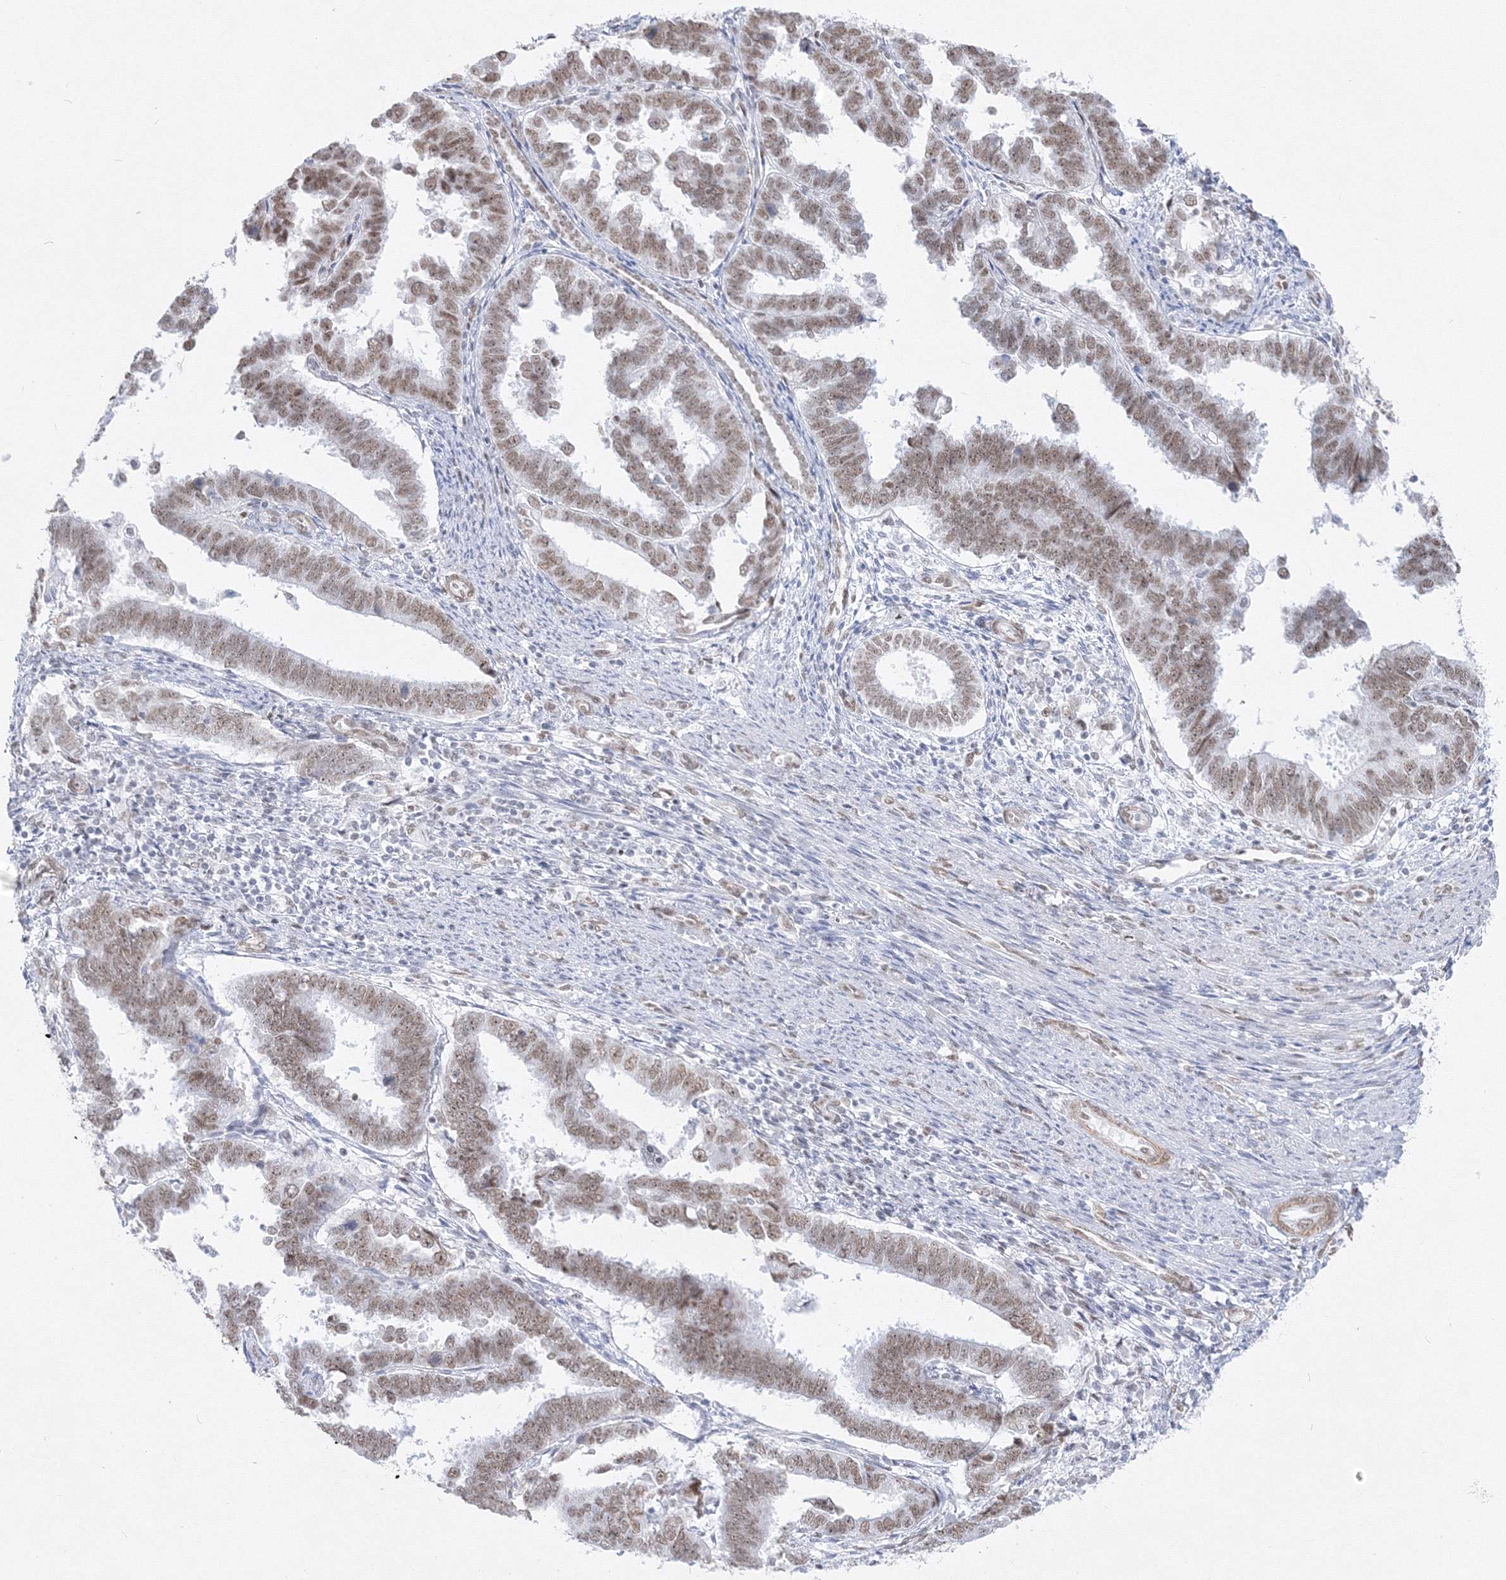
{"staining": {"intensity": "weak", "quantity": ">75%", "location": "nuclear"}, "tissue": "endometrial cancer", "cell_type": "Tumor cells", "image_type": "cancer", "snomed": [{"axis": "morphology", "description": "Adenocarcinoma, NOS"}, {"axis": "topography", "description": "Endometrium"}], "caption": "Weak nuclear protein positivity is appreciated in approximately >75% of tumor cells in endometrial cancer.", "gene": "ZNF638", "patient": {"sex": "female", "age": 75}}